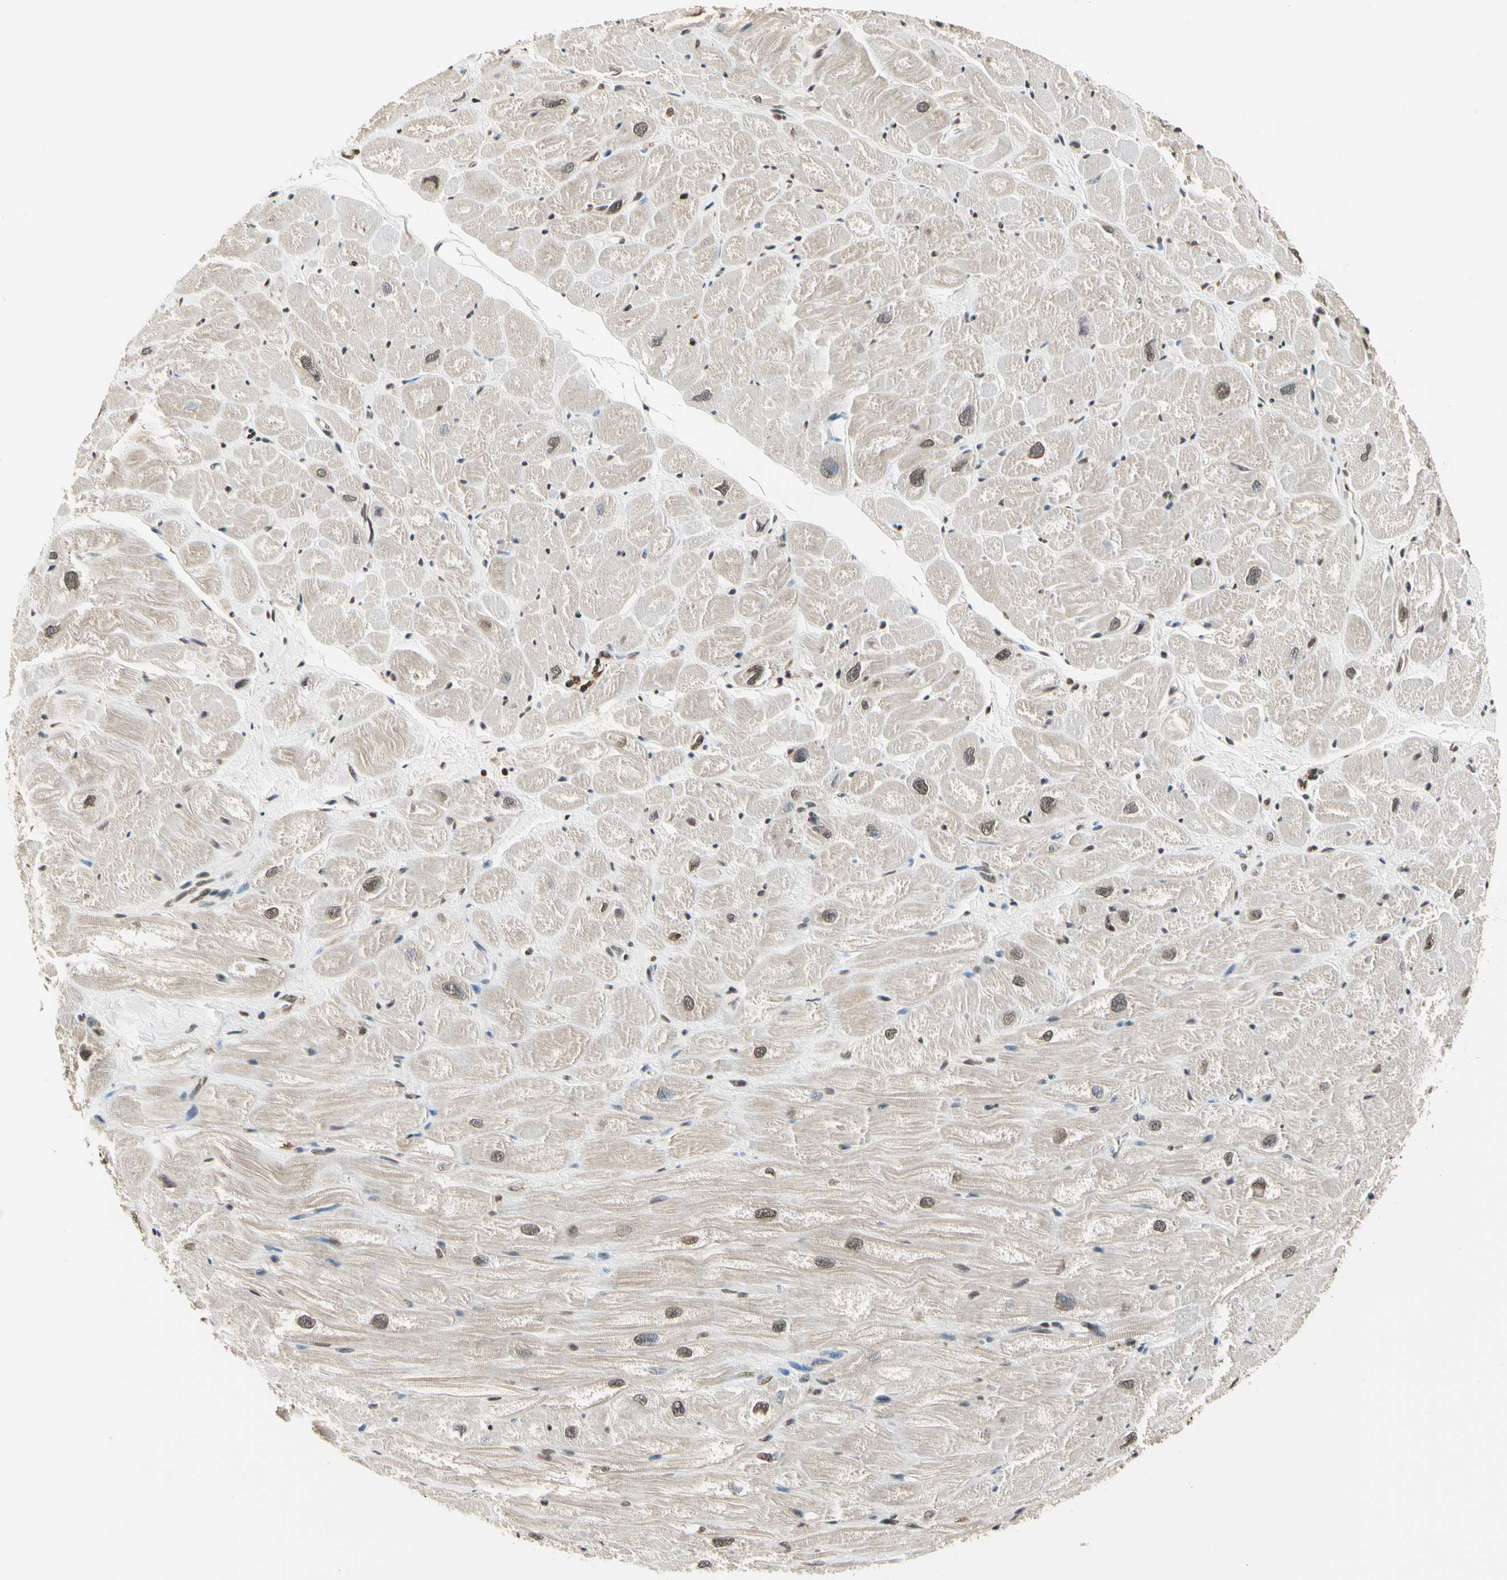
{"staining": {"intensity": "moderate", "quantity": "25%-75%", "location": "nuclear"}, "tissue": "heart muscle", "cell_type": "Cardiomyocytes", "image_type": "normal", "snomed": [{"axis": "morphology", "description": "Normal tissue, NOS"}, {"axis": "topography", "description": "Heart"}], "caption": "Immunohistochemical staining of normal heart muscle exhibits 25%-75% levels of moderate nuclear protein expression in about 25%-75% of cardiomyocytes.", "gene": "FER", "patient": {"sex": "male", "age": 49}}